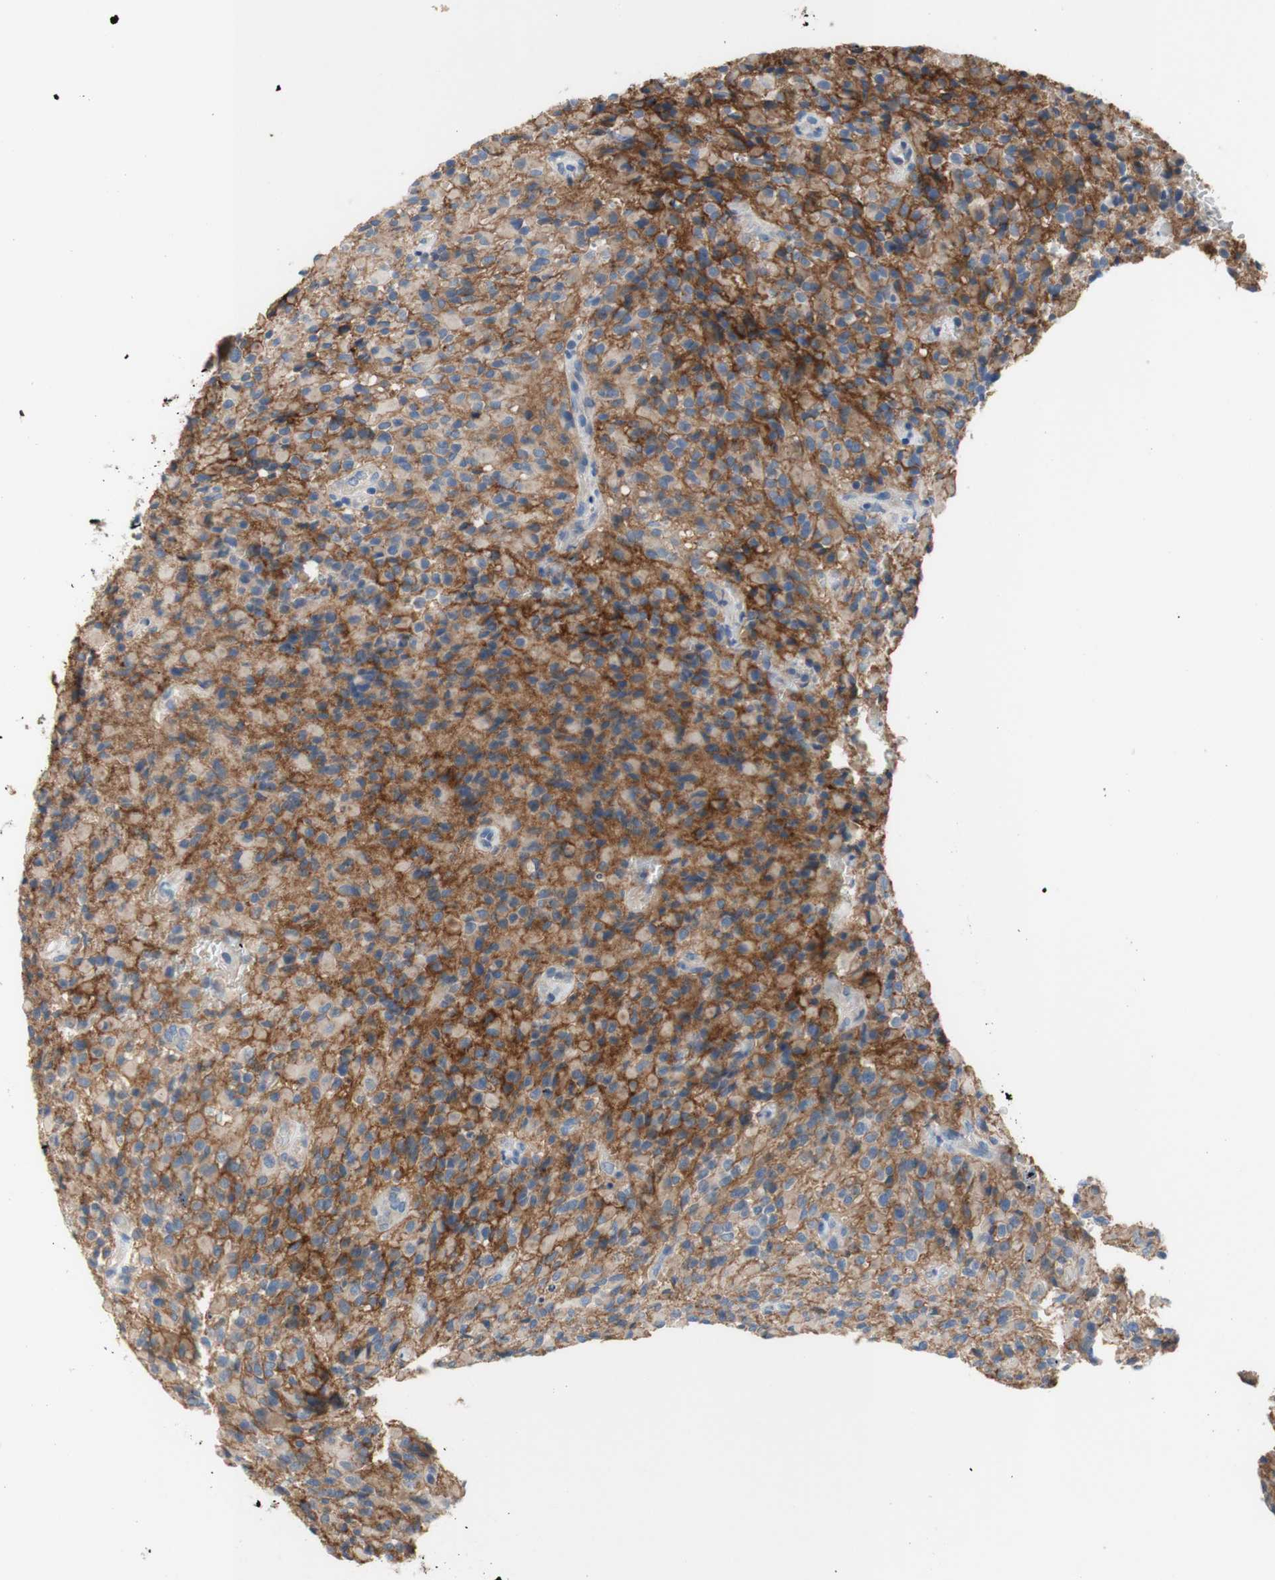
{"staining": {"intensity": "strong", "quantity": ">75%", "location": "cytoplasmic/membranous"}, "tissue": "glioma", "cell_type": "Tumor cells", "image_type": "cancer", "snomed": [{"axis": "morphology", "description": "Glioma, malignant, High grade"}, {"axis": "topography", "description": "Brain"}], "caption": "Malignant glioma (high-grade) was stained to show a protein in brown. There is high levels of strong cytoplasmic/membranous expression in about >75% of tumor cells. (DAB (3,3'-diaminobenzidine) IHC with brightfield microscopy, high magnification).", "gene": "F3", "patient": {"sex": "male", "age": 71}}